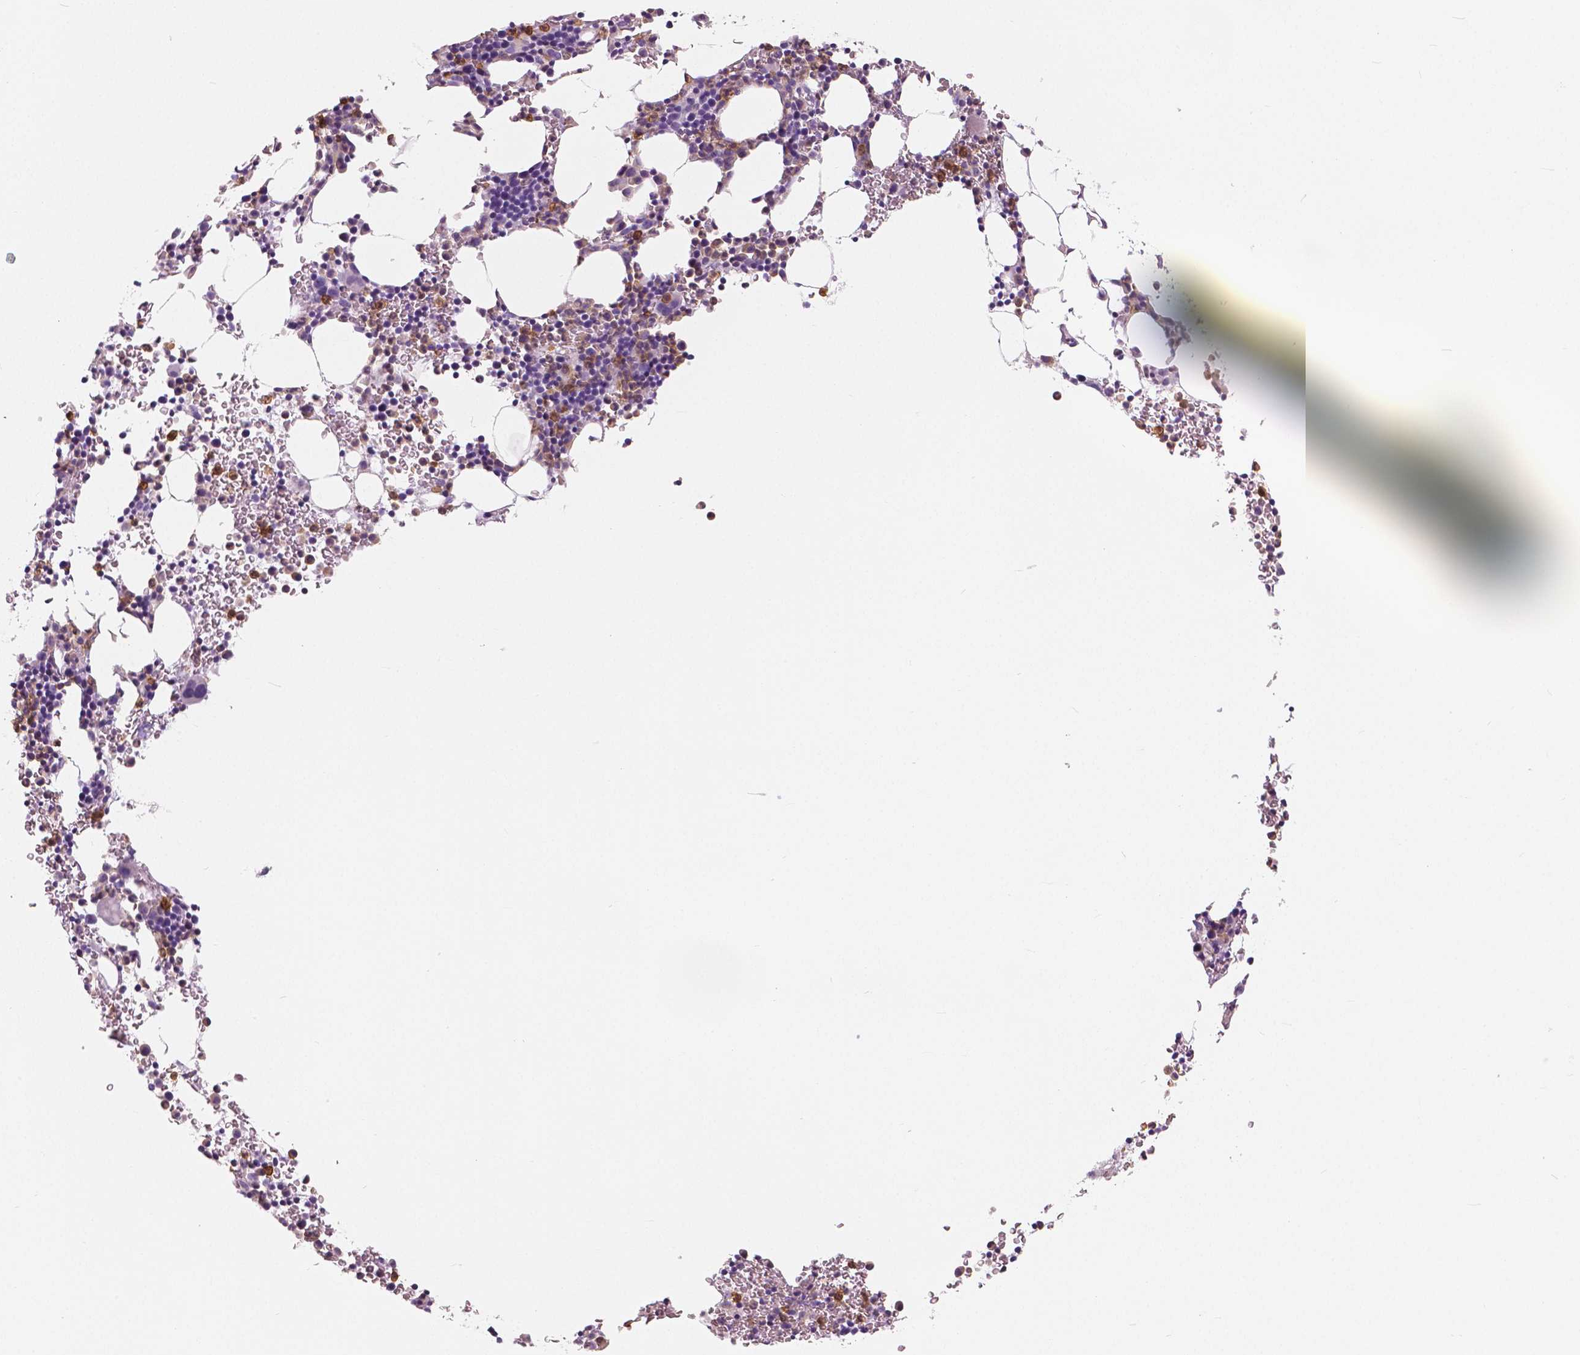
{"staining": {"intensity": "weak", "quantity": "<25%", "location": "cytoplasmic/membranous"}, "tissue": "bone marrow", "cell_type": "Hematopoietic cells", "image_type": "normal", "snomed": [{"axis": "morphology", "description": "Normal tissue, NOS"}, {"axis": "topography", "description": "Bone marrow"}], "caption": "Immunohistochemistry (IHC) of benign human bone marrow demonstrates no positivity in hematopoietic cells.", "gene": "CXCR2", "patient": {"sex": "male", "age": 58}}